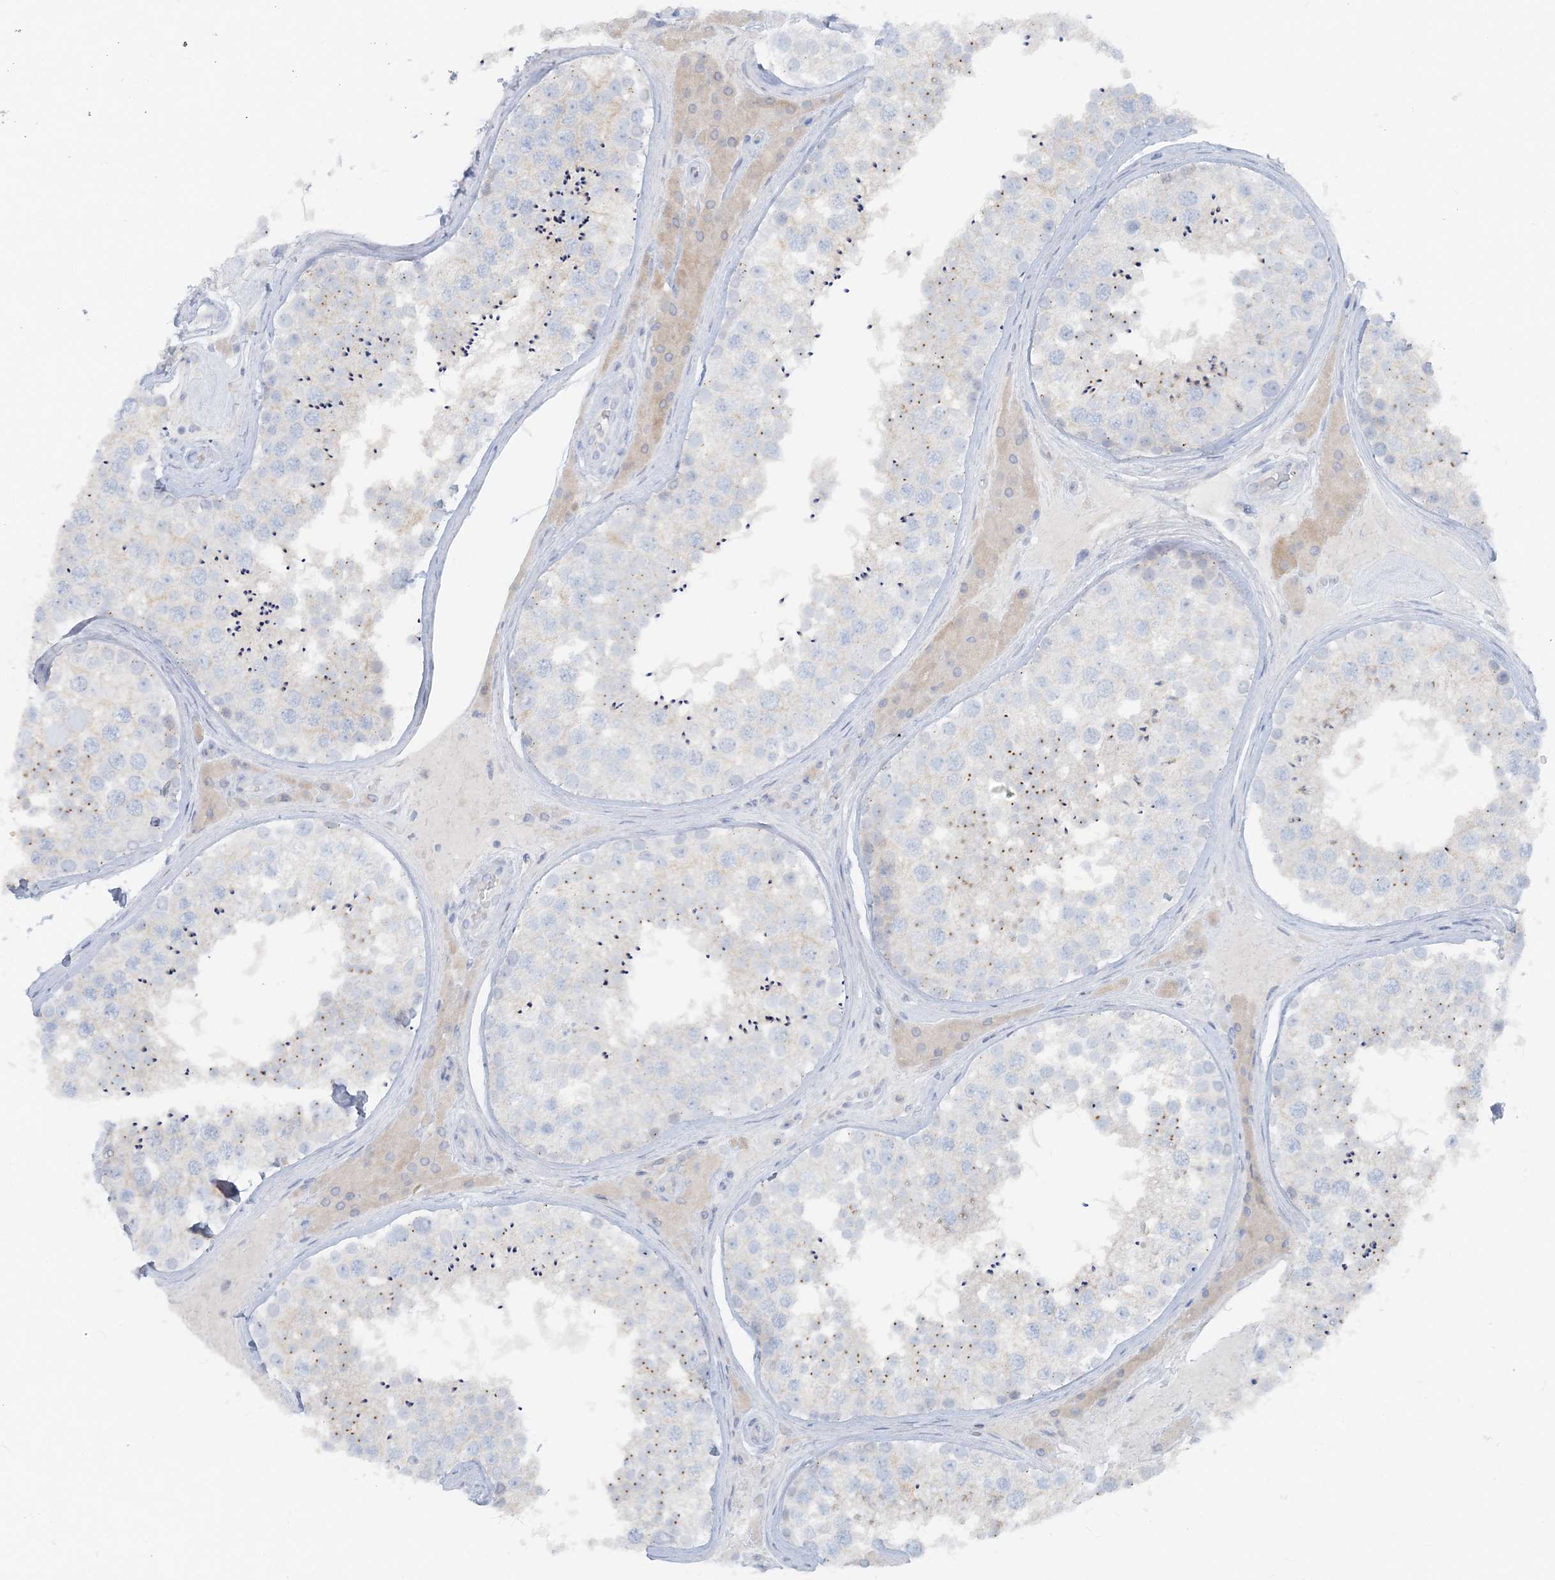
{"staining": {"intensity": "moderate", "quantity": "<25%", "location": "nuclear"}, "tissue": "testis", "cell_type": "Cells in seminiferous ducts", "image_type": "normal", "snomed": [{"axis": "morphology", "description": "Normal tissue, NOS"}, {"axis": "topography", "description": "Testis"}], "caption": "Immunohistochemical staining of benign testis reveals low levels of moderate nuclear staining in about <25% of cells in seminiferous ducts.", "gene": "ATP11A", "patient": {"sex": "male", "age": 46}}